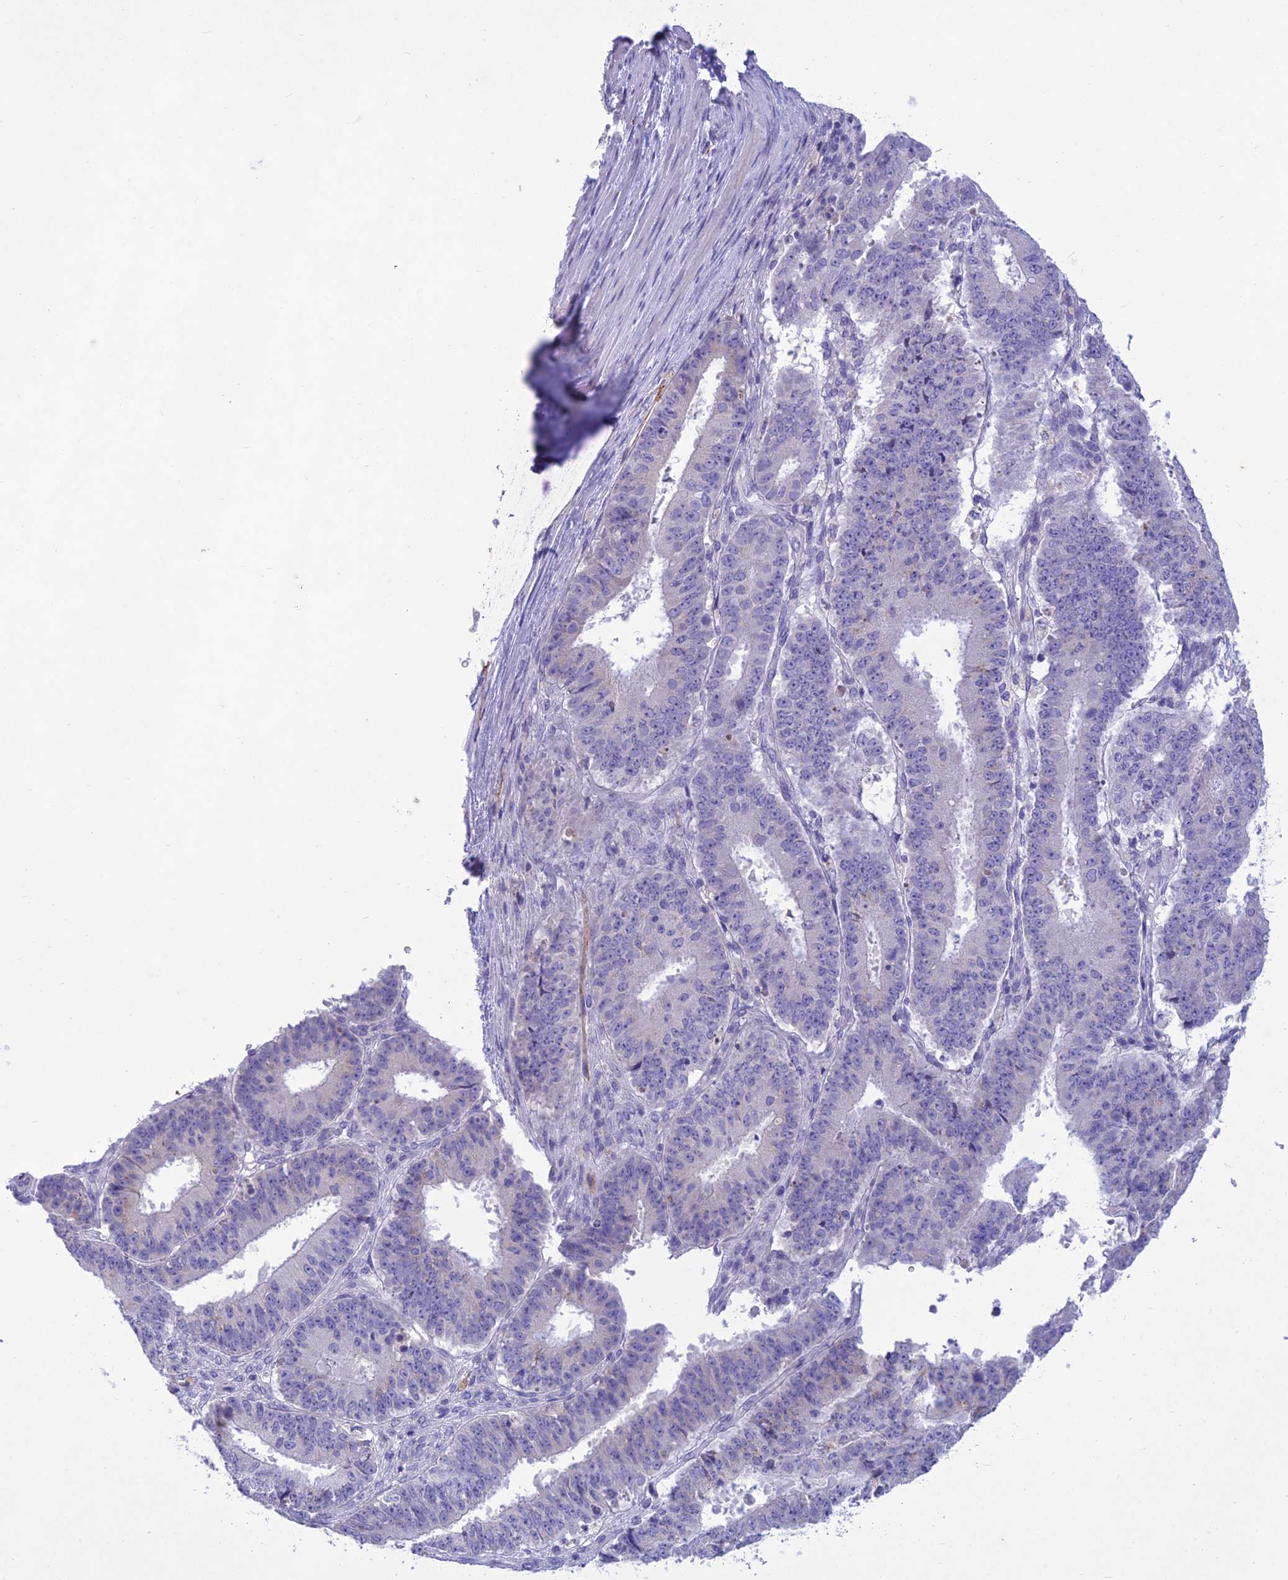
{"staining": {"intensity": "weak", "quantity": "<25%", "location": "cytoplasmic/membranous"}, "tissue": "ovarian cancer", "cell_type": "Tumor cells", "image_type": "cancer", "snomed": [{"axis": "morphology", "description": "Carcinoma, endometroid"}, {"axis": "topography", "description": "Appendix"}, {"axis": "topography", "description": "Ovary"}], "caption": "Immunohistochemistry (IHC) of ovarian endometroid carcinoma demonstrates no expression in tumor cells.", "gene": "SLC13A5", "patient": {"sex": "female", "age": 42}}